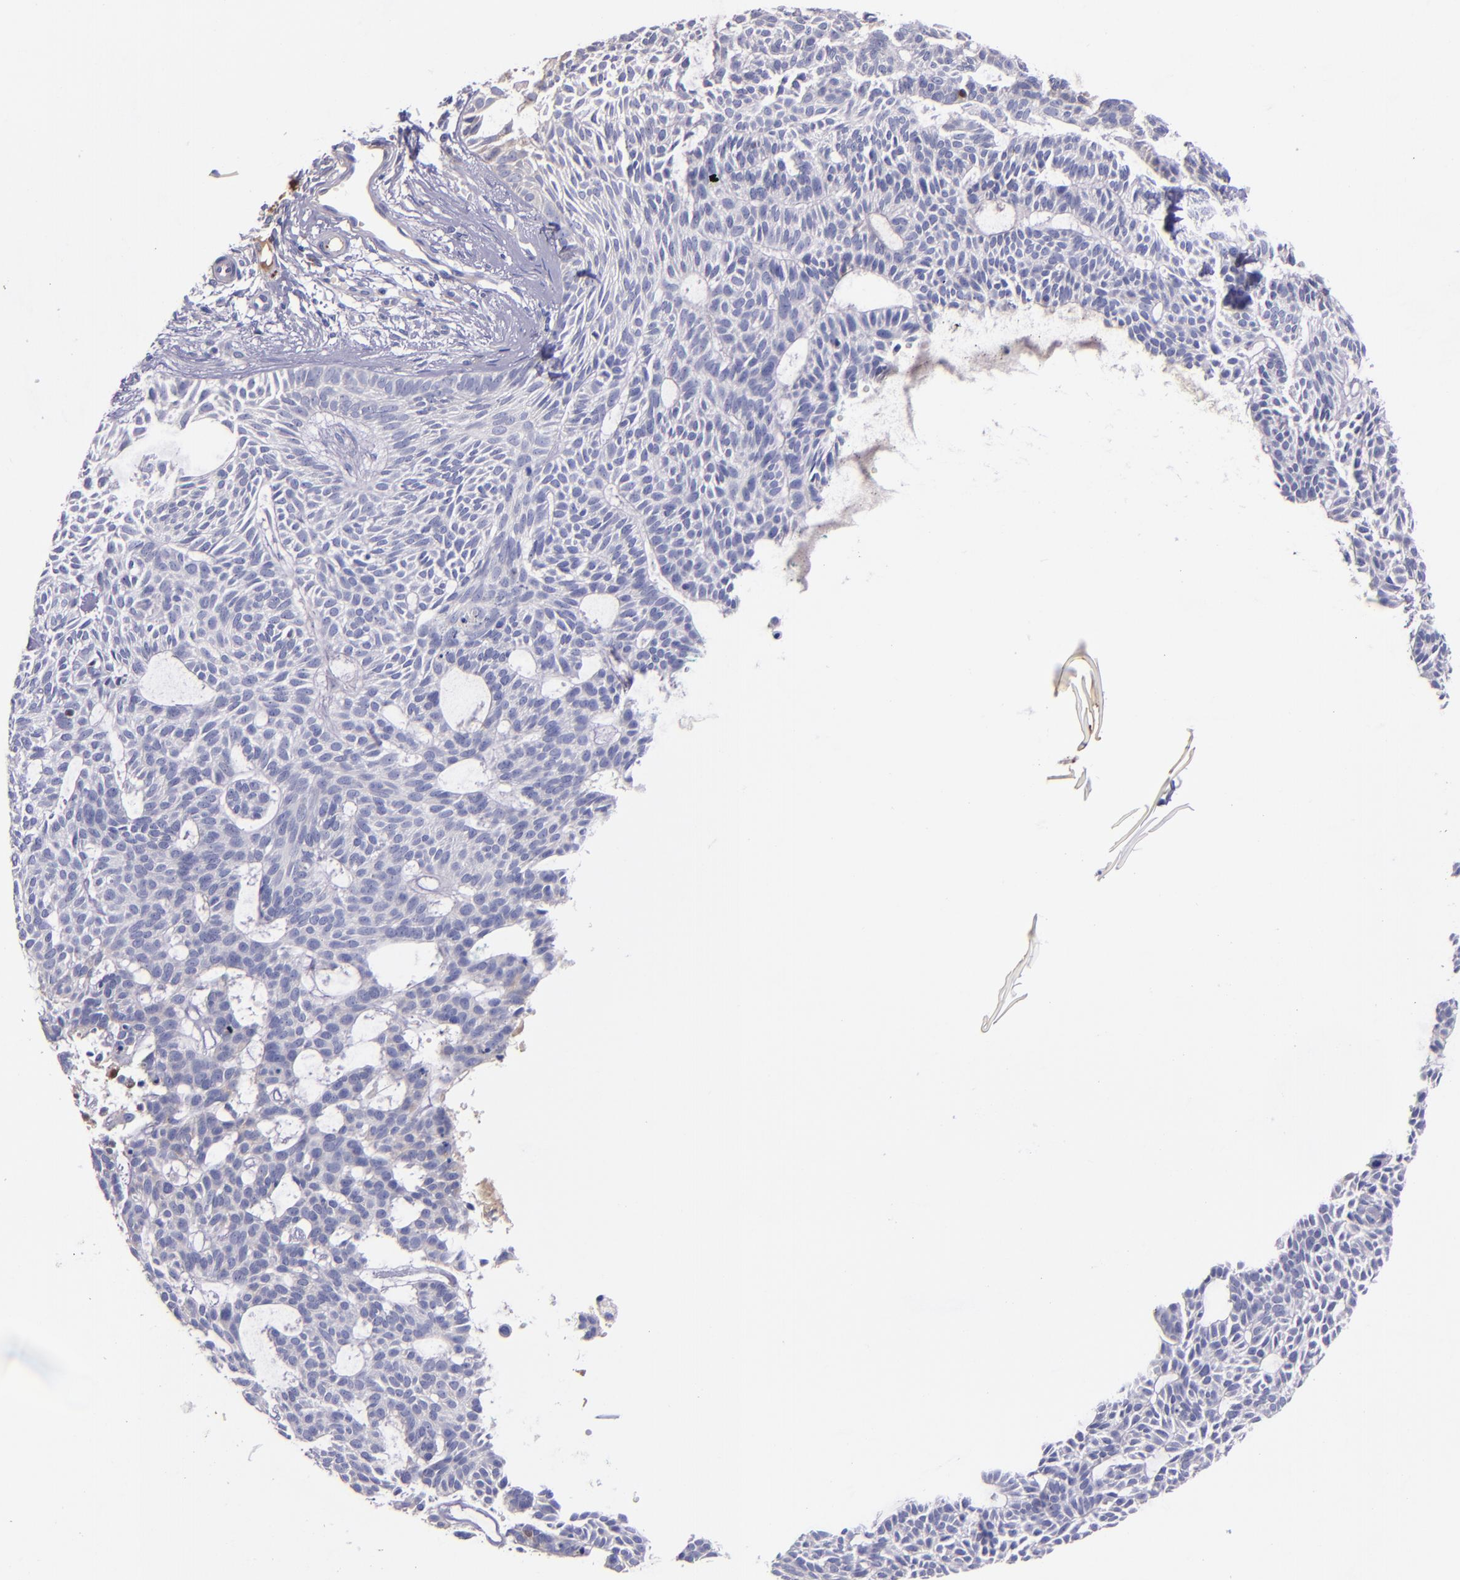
{"staining": {"intensity": "negative", "quantity": "none", "location": "none"}, "tissue": "skin cancer", "cell_type": "Tumor cells", "image_type": "cancer", "snomed": [{"axis": "morphology", "description": "Basal cell carcinoma"}, {"axis": "topography", "description": "Skin"}], "caption": "Image shows no protein positivity in tumor cells of skin basal cell carcinoma tissue.", "gene": "KNG1", "patient": {"sex": "male", "age": 75}}